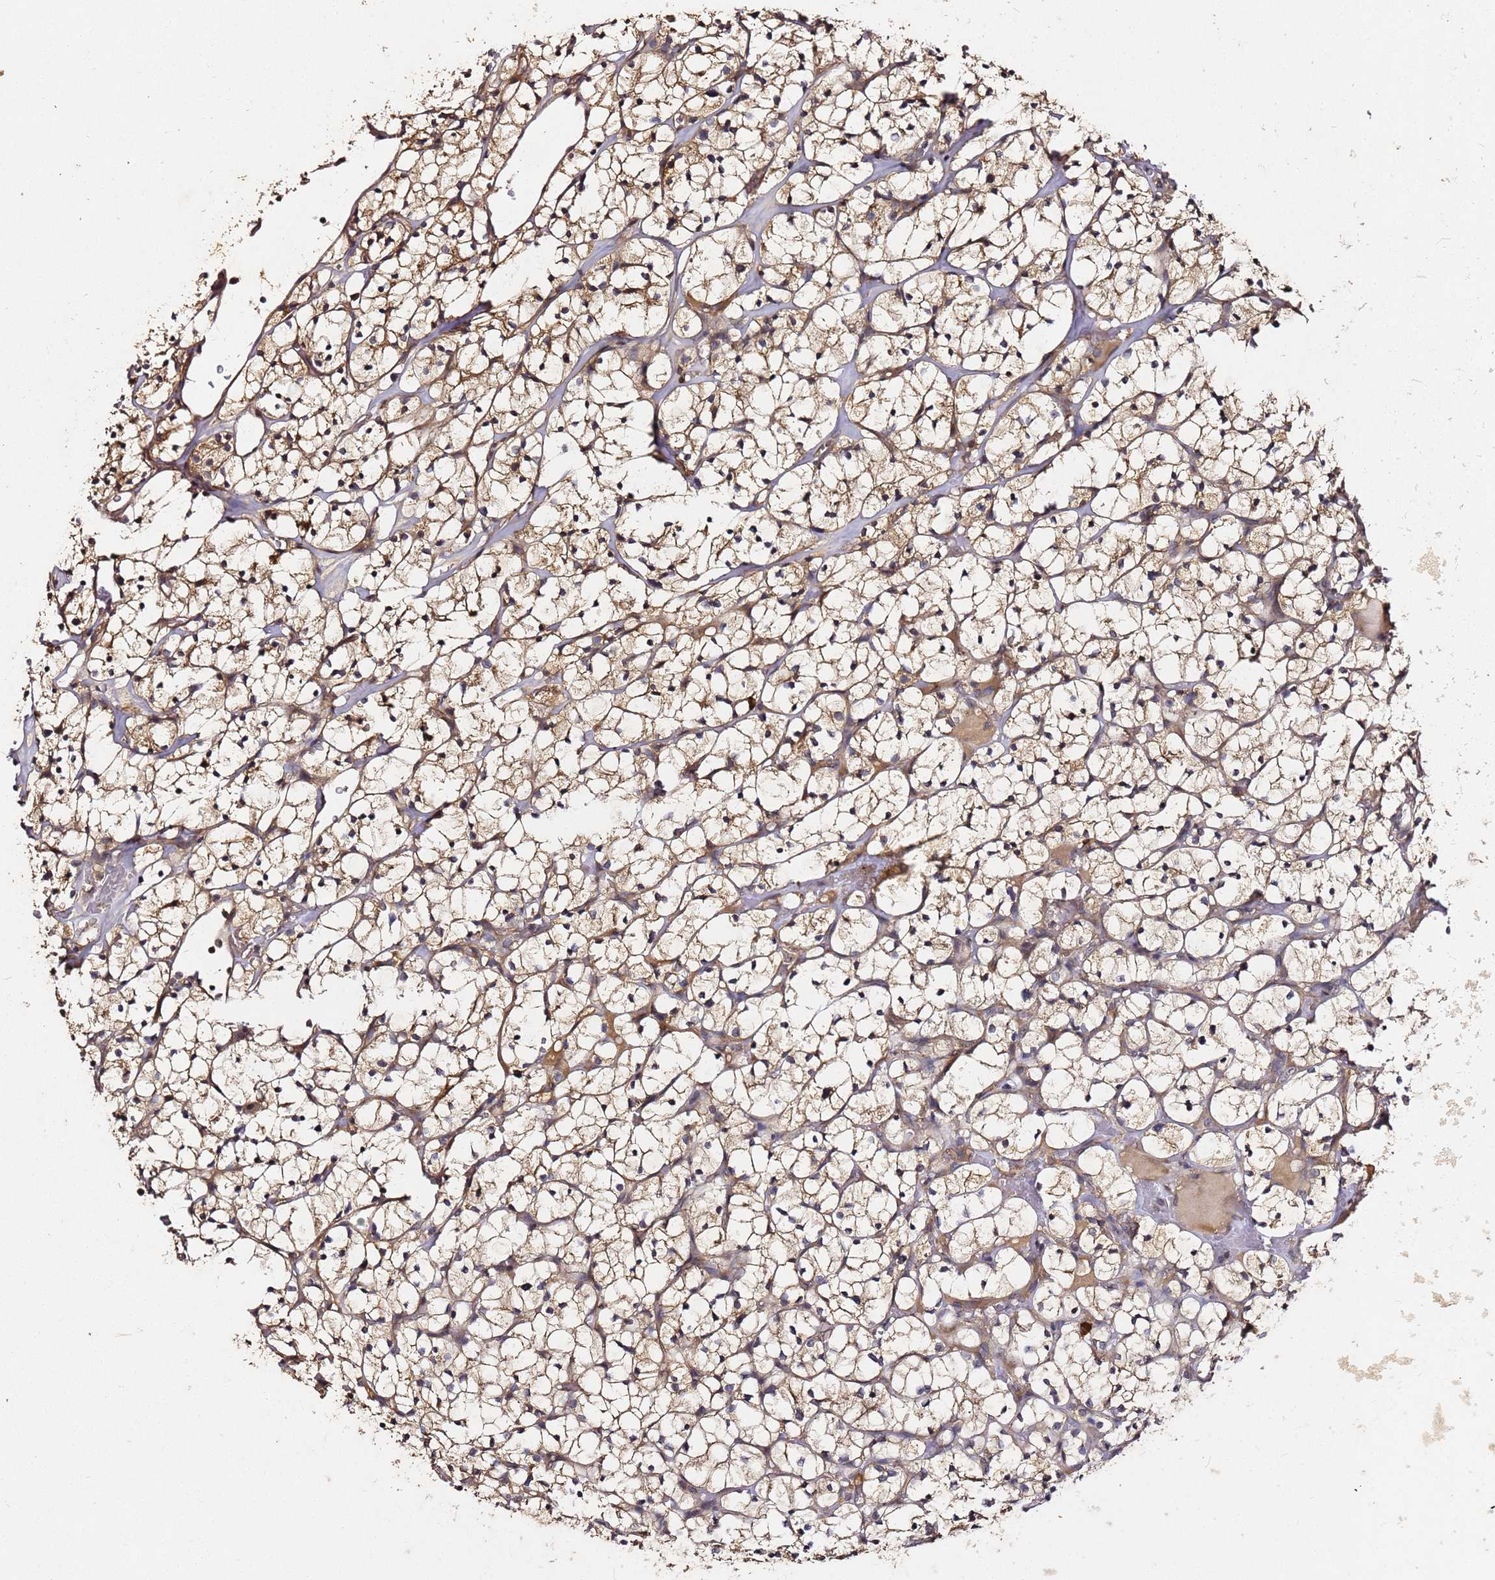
{"staining": {"intensity": "moderate", "quantity": ">75%", "location": "cytoplasmic/membranous"}, "tissue": "renal cancer", "cell_type": "Tumor cells", "image_type": "cancer", "snomed": [{"axis": "morphology", "description": "Adenocarcinoma, NOS"}, {"axis": "topography", "description": "Kidney"}], "caption": "A histopathology image showing moderate cytoplasmic/membranous expression in about >75% of tumor cells in adenocarcinoma (renal), as visualized by brown immunohistochemical staining.", "gene": "C6orf136", "patient": {"sex": "female", "age": 64}}